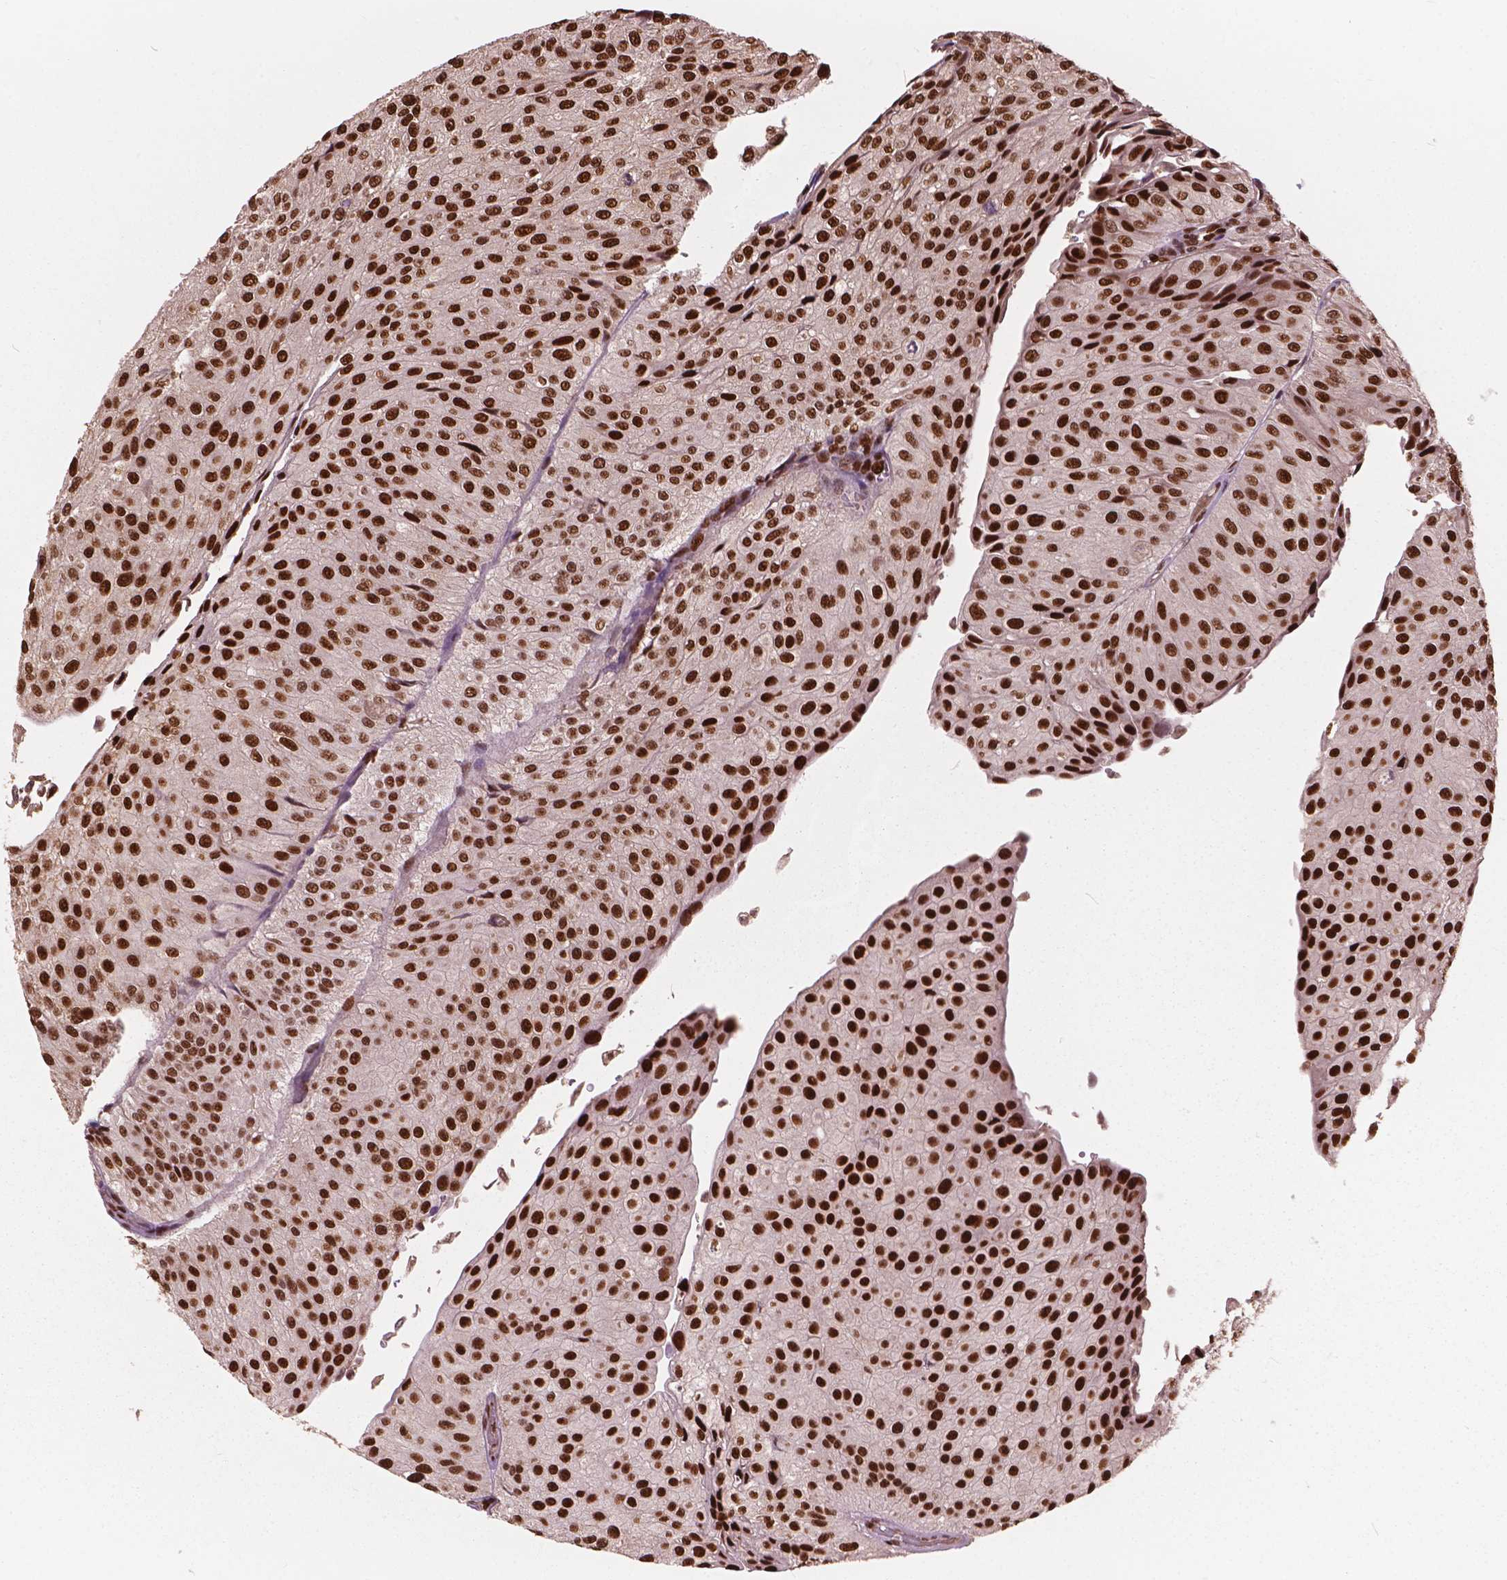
{"staining": {"intensity": "strong", "quantity": ">75%", "location": "nuclear"}, "tissue": "urothelial cancer", "cell_type": "Tumor cells", "image_type": "cancer", "snomed": [{"axis": "morphology", "description": "Urothelial carcinoma, NOS"}, {"axis": "topography", "description": "Urinary bladder"}], "caption": "This photomicrograph demonstrates immunohistochemistry (IHC) staining of transitional cell carcinoma, with high strong nuclear staining in approximately >75% of tumor cells.", "gene": "ANP32B", "patient": {"sex": "male", "age": 67}}